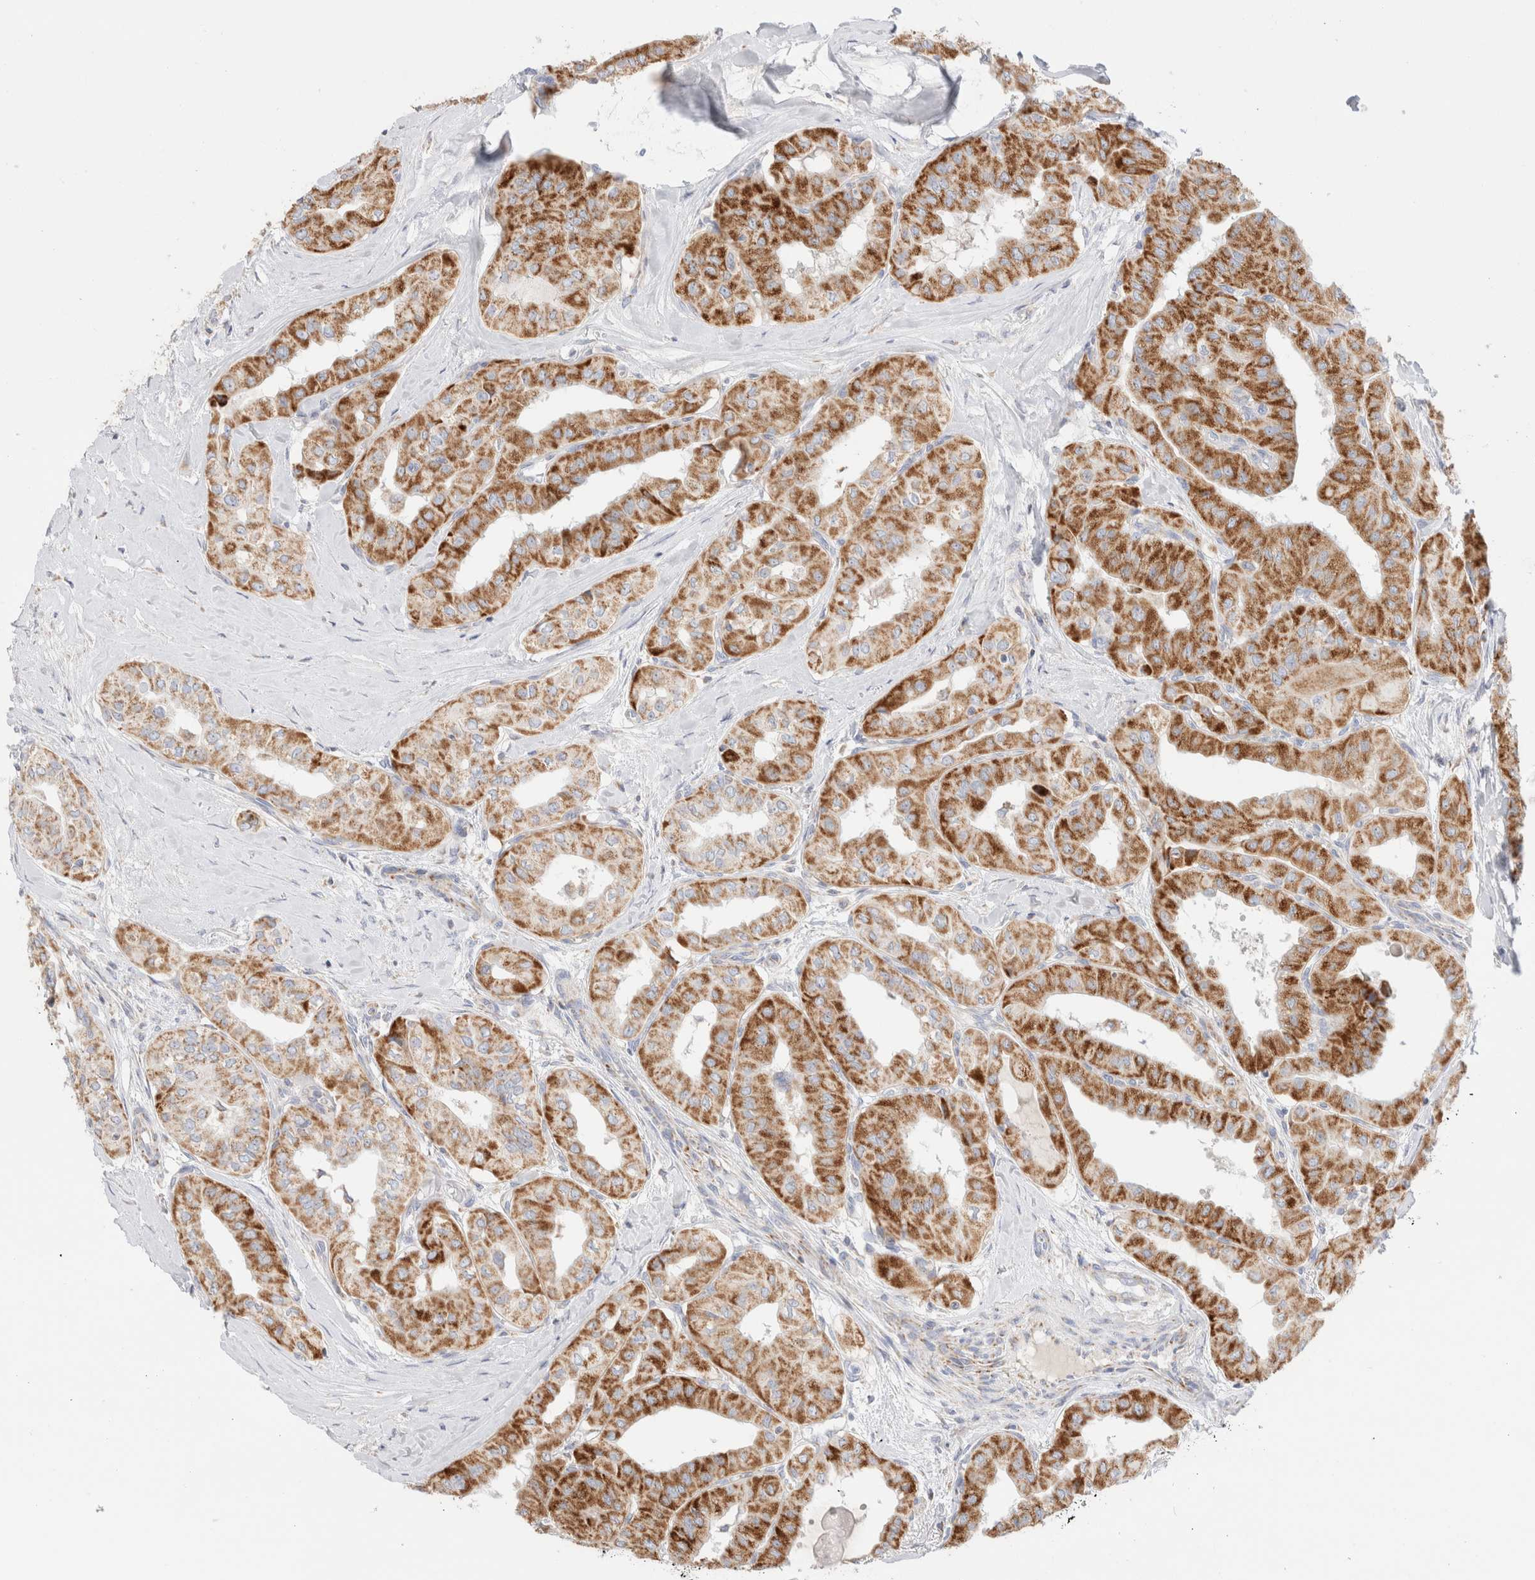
{"staining": {"intensity": "strong", "quantity": ">75%", "location": "cytoplasmic/membranous"}, "tissue": "thyroid cancer", "cell_type": "Tumor cells", "image_type": "cancer", "snomed": [{"axis": "morphology", "description": "Papillary adenocarcinoma, NOS"}, {"axis": "topography", "description": "Thyroid gland"}], "caption": "High-magnification brightfield microscopy of thyroid cancer stained with DAB (3,3'-diaminobenzidine) (brown) and counterstained with hematoxylin (blue). tumor cells exhibit strong cytoplasmic/membranous expression is seen in about>75% of cells. The staining was performed using DAB (3,3'-diaminobenzidine) to visualize the protein expression in brown, while the nuclei were stained in blue with hematoxylin (Magnification: 20x).", "gene": "ATP6V1C1", "patient": {"sex": "female", "age": 59}}